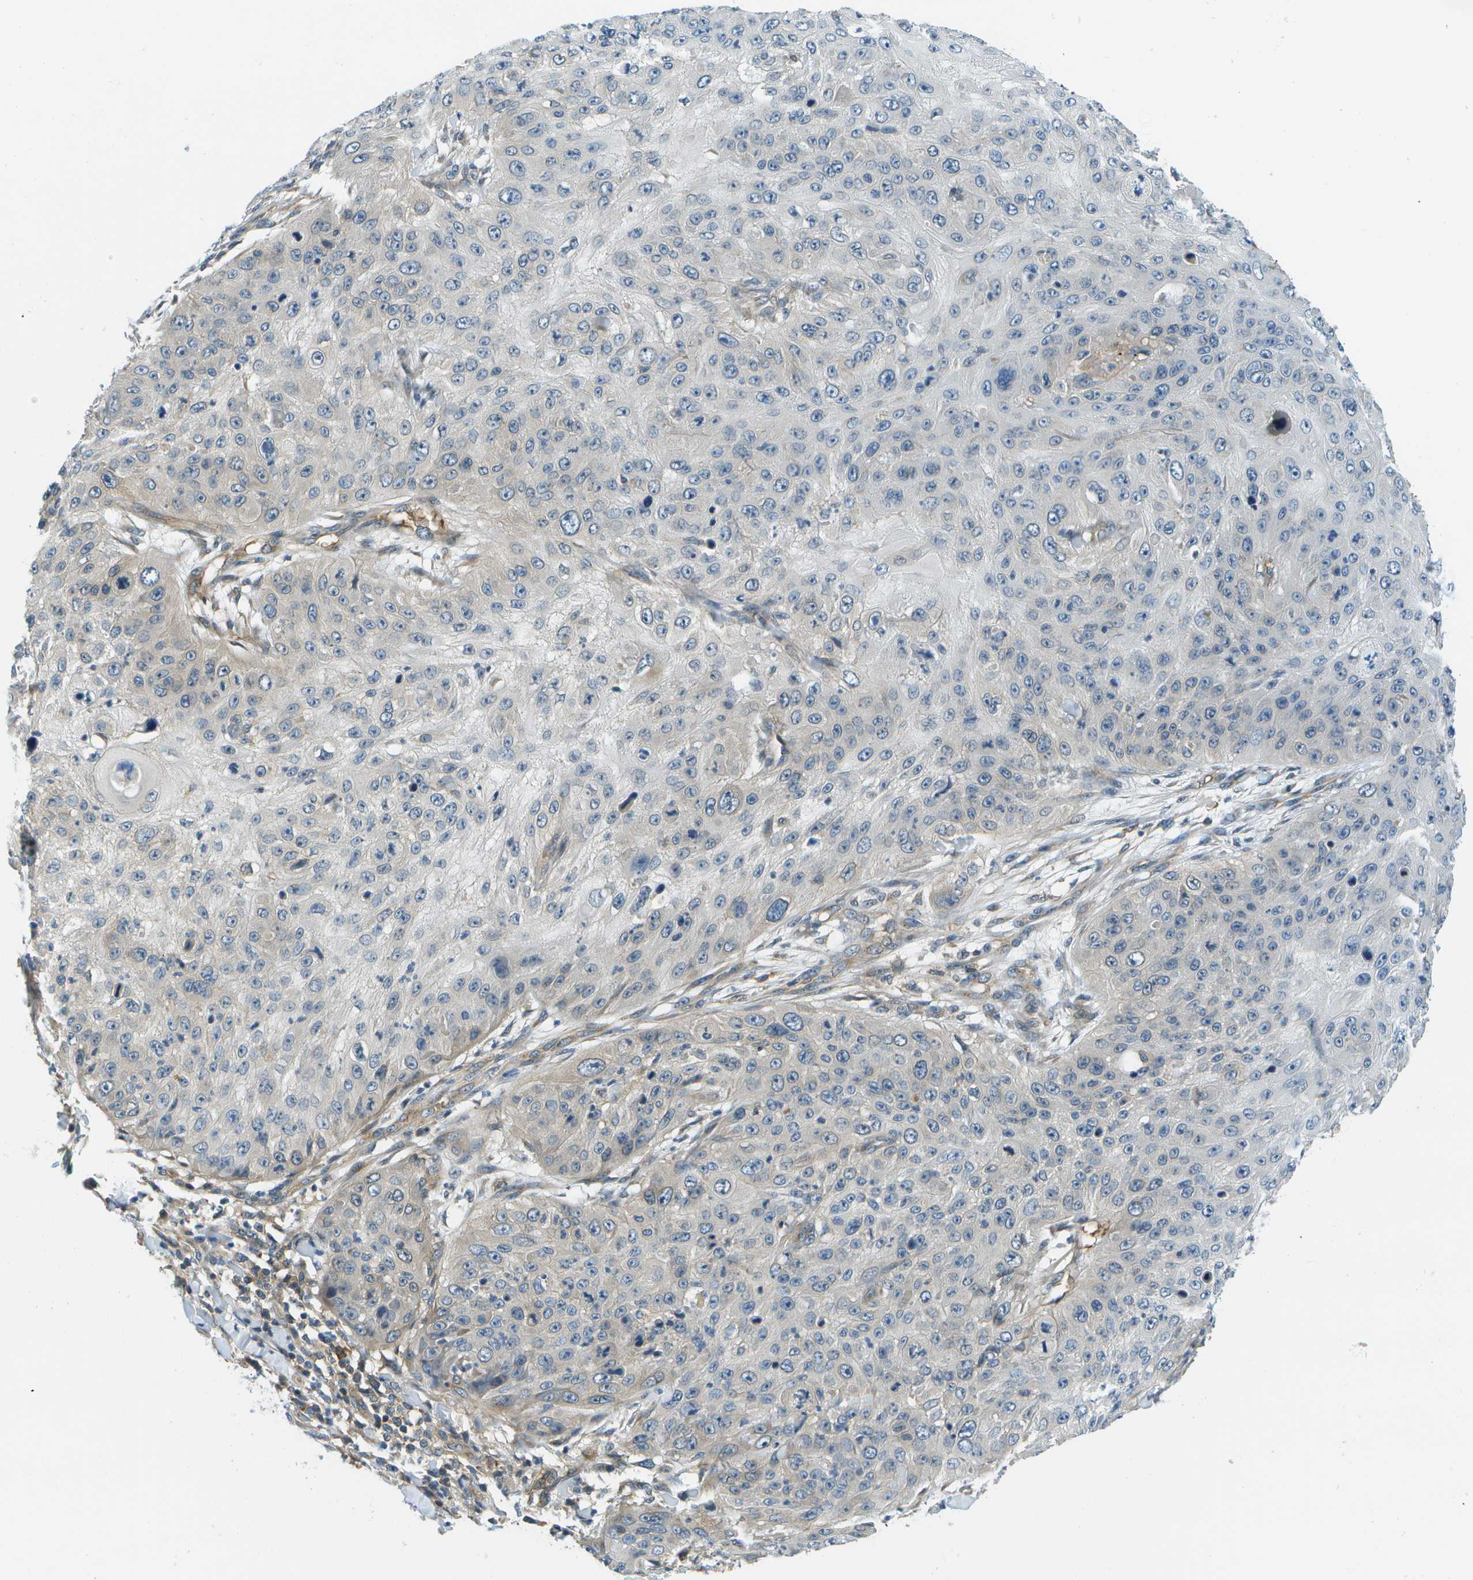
{"staining": {"intensity": "negative", "quantity": "none", "location": "none"}, "tissue": "skin cancer", "cell_type": "Tumor cells", "image_type": "cancer", "snomed": [{"axis": "morphology", "description": "Squamous cell carcinoma, NOS"}, {"axis": "topography", "description": "Skin"}], "caption": "The micrograph exhibits no staining of tumor cells in skin cancer. (DAB immunohistochemistry (IHC) visualized using brightfield microscopy, high magnification).", "gene": "CTIF", "patient": {"sex": "female", "age": 80}}